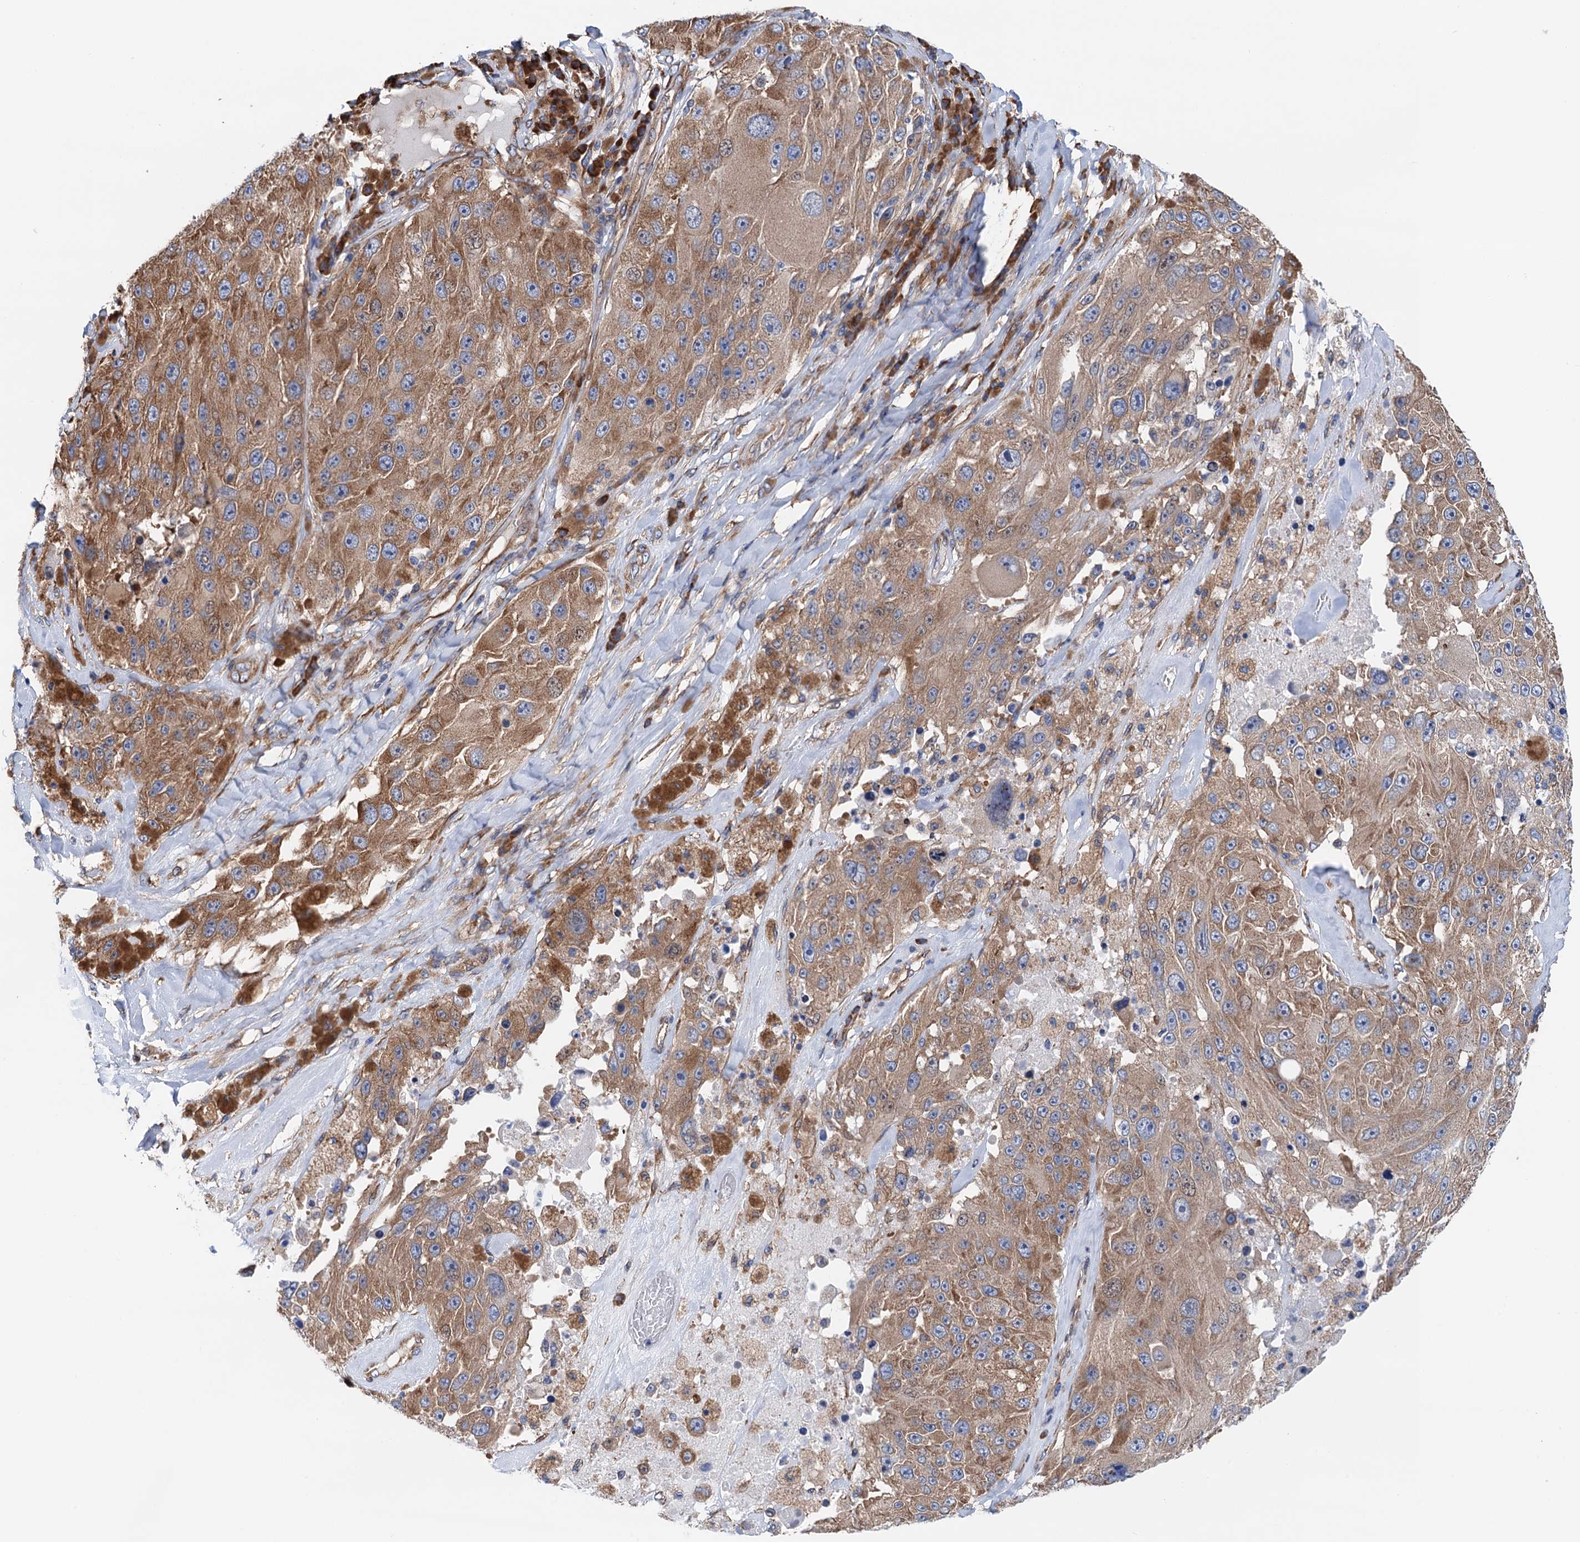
{"staining": {"intensity": "moderate", "quantity": ">75%", "location": "cytoplasmic/membranous"}, "tissue": "melanoma", "cell_type": "Tumor cells", "image_type": "cancer", "snomed": [{"axis": "morphology", "description": "Malignant melanoma, Metastatic site"}, {"axis": "topography", "description": "Lymph node"}], "caption": "This is an image of IHC staining of malignant melanoma (metastatic site), which shows moderate staining in the cytoplasmic/membranous of tumor cells.", "gene": "SLC12A7", "patient": {"sex": "male", "age": 62}}